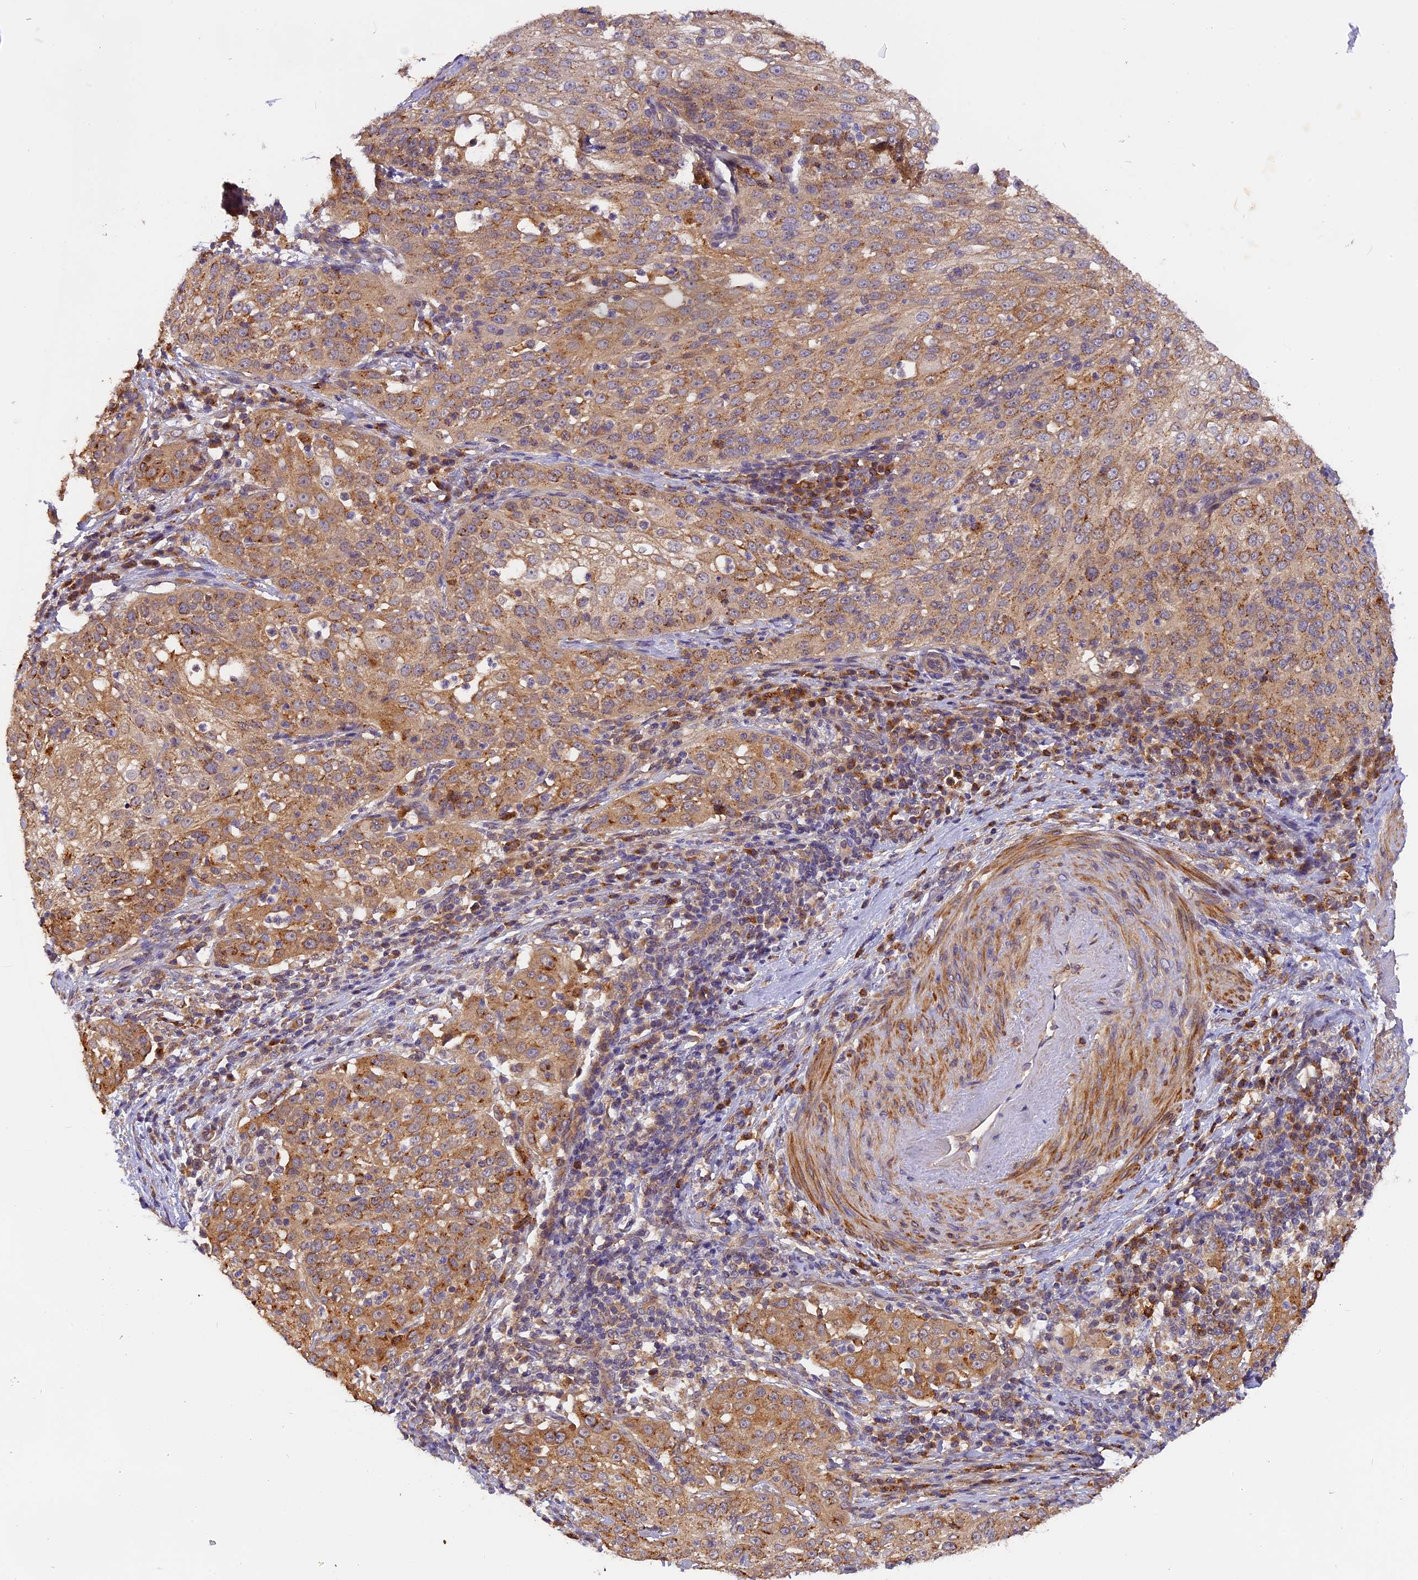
{"staining": {"intensity": "moderate", "quantity": ">75%", "location": "cytoplasmic/membranous"}, "tissue": "cervical cancer", "cell_type": "Tumor cells", "image_type": "cancer", "snomed": [{"axis": "morphology", "description": "Squamous cell carcinoma, NOS"}, {"axis": "topography", "description": "Cervix"}], "caption": "Cervical cancer was stained to show a protein in brown. There is medium levels of moderate cytoplasmic/membranous expression in about >75% of tumor cells. The staining was performed using DAB to visualize the protein expression in brown, while the nuclei were stained in blue with hematoxylin (Magnification: 20x).", "gene": "COPE", "patient": {"sex": "female", "age": 57}}